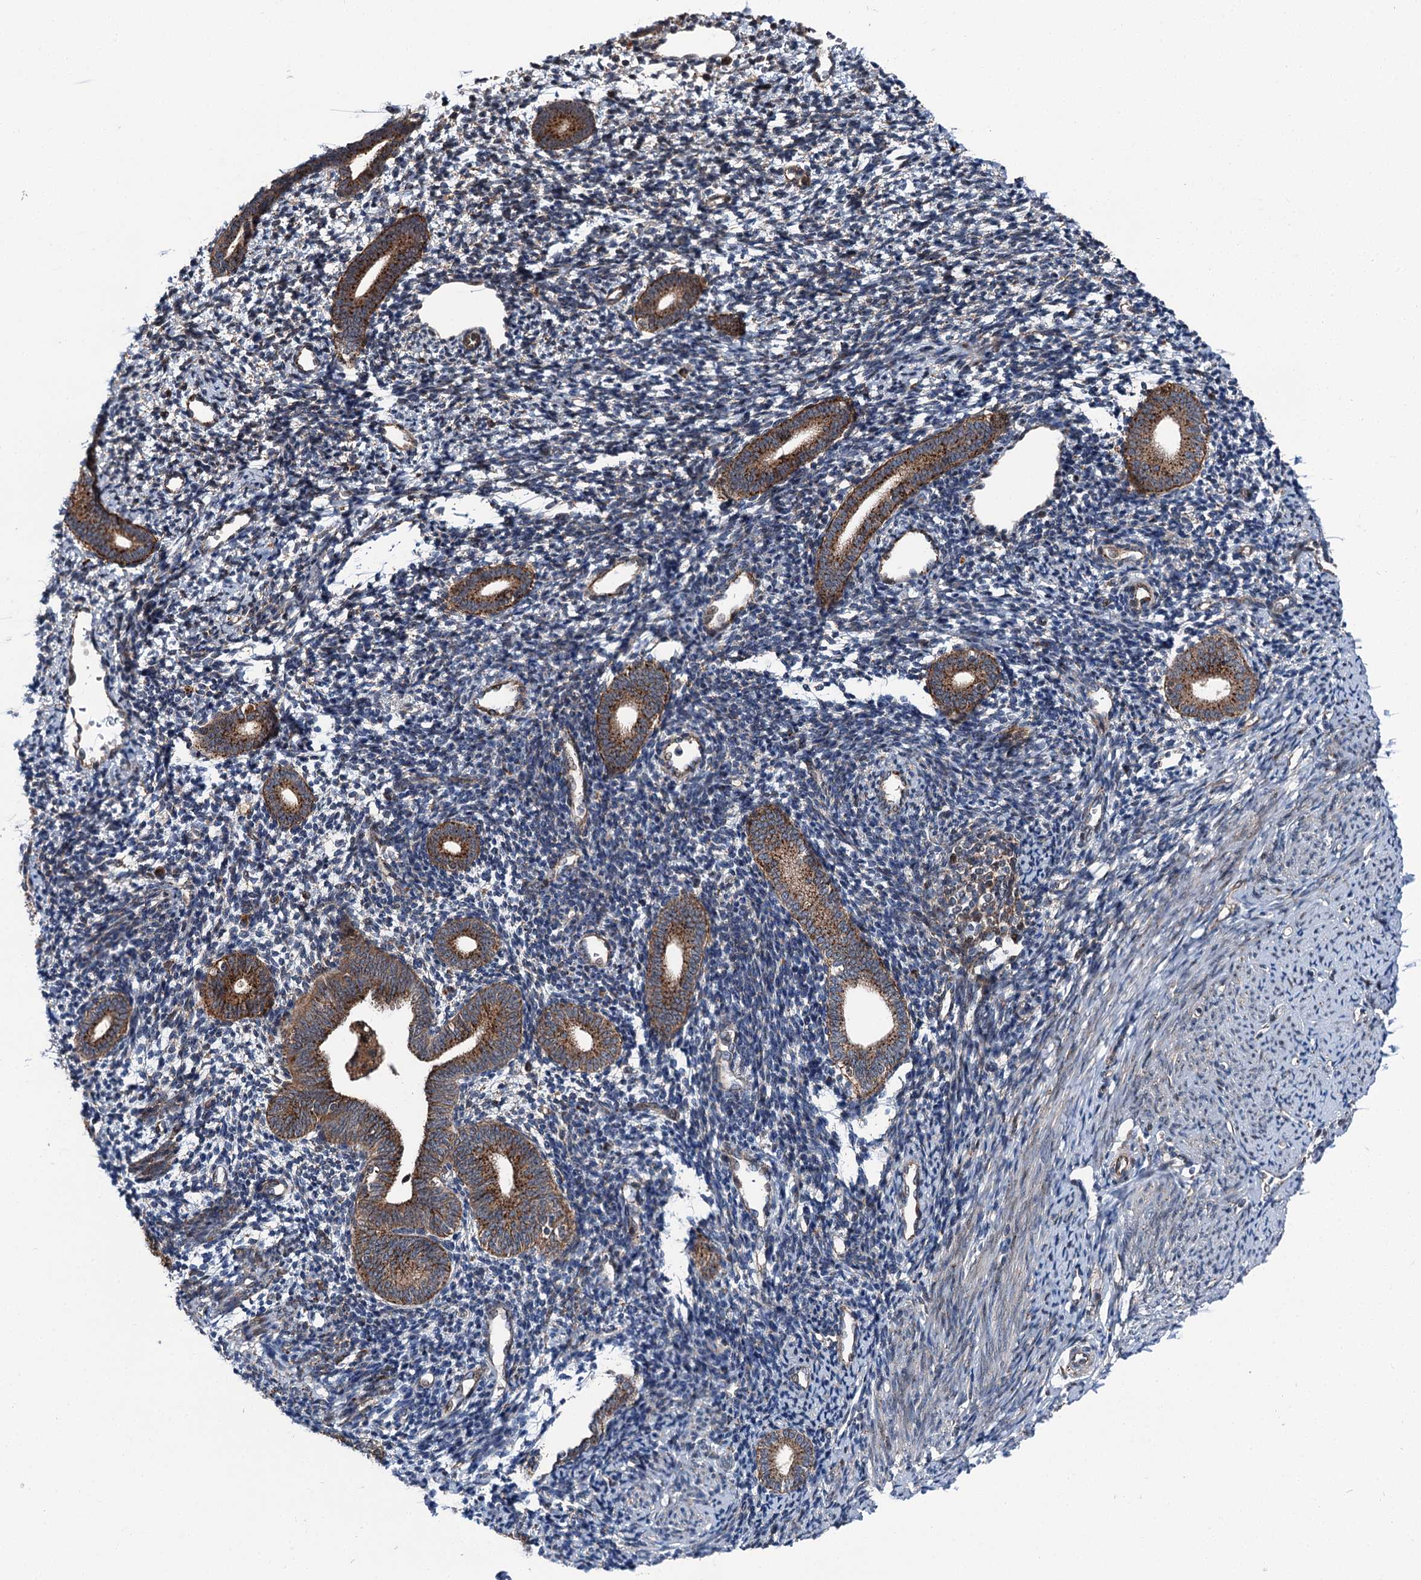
{"staining": {"intensity": "moderate", "quantity": "<25%", "location": "cytoplasmic/membranous"}, "tissue": "endometrium", "cell_type": "Cells in endometrial stroma", "image_type": "normal", "snomed": [{"axis": "morphology", "description": "Normal tissue, NOS"}, {"axis": "topography", "description": "Endometrium"}], "caption": "Moderate cytoplasmic/membranous staining is appreciated in about <25% of cells in endometrial stroma in unremarkable endometrium.", "gene": "POLR1D", "patient": {"sex": "female", "age": 56}}